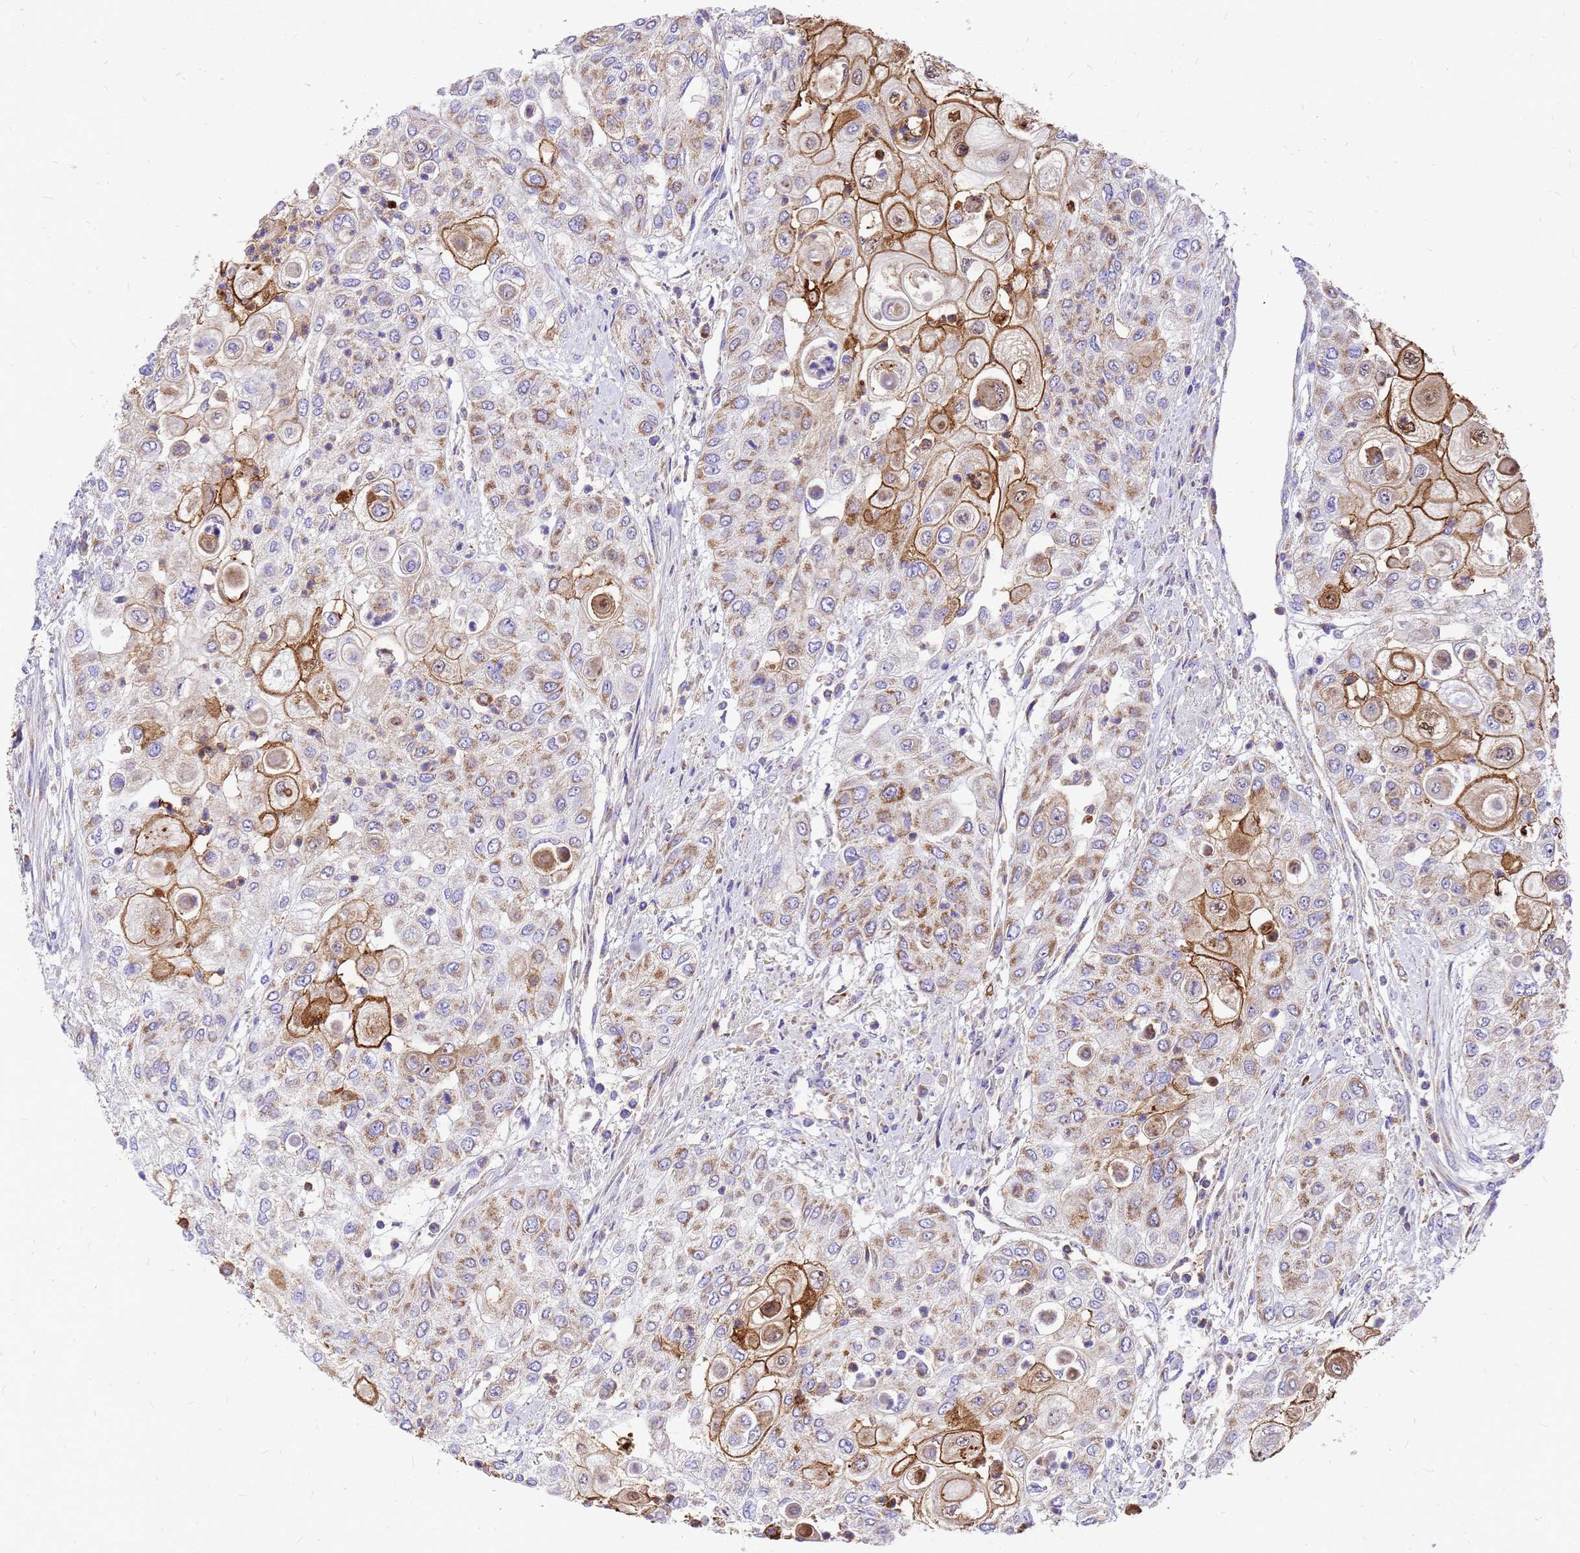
{"staining": {"intensity": "moderate", "quantity": "25%-75%", "location": "cytoplasmic/membranous"}, "tissue": "urothelial cancer", "cell_type": "Tumor cells", "image_type": "cancer", "snomed": [{"axis": "morphology", "description": "Urothelial carcinoma, High grade"}, {"axis": "topography", "description": "Urinary bladder"}], "caption": "High-power microscopy captured an immunohistochemistry (IHC) photomicrograph of urothelial carcinoma (high-grade), revealing moderate cytoplasmic/membranous positivity in approximately 25%-75% of tumor cells.", "gene": "MRPS26", "patient": {"sex": "female", "age": 79}}